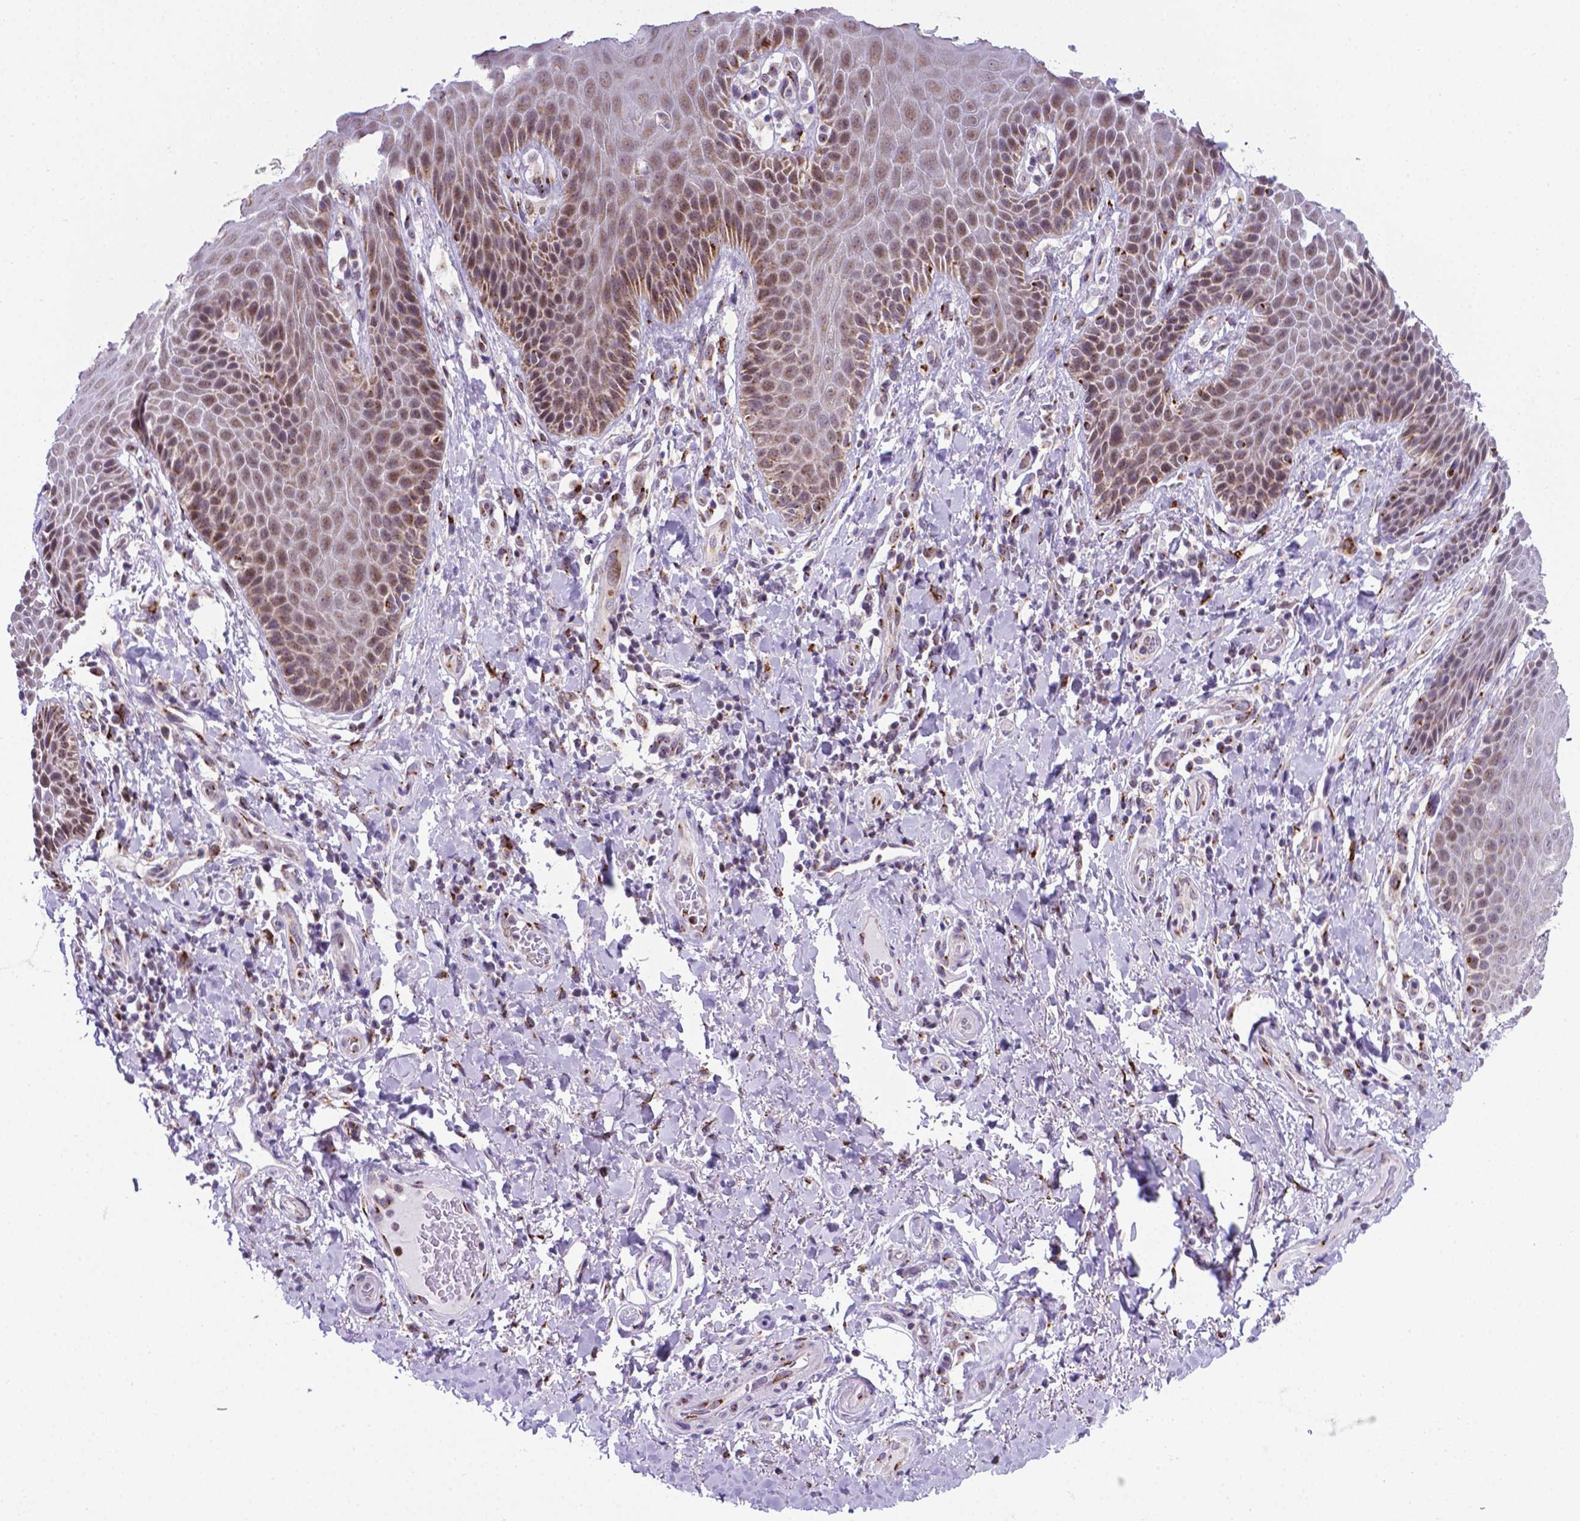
{"staining": {"intensity": "moderate", "quantity": "<25%", "location": "nuclear"}, "tissue": "skin", "cell_type": "Epidermal cells", "image_type": "normal", "snomed": [{"axis": "morphology", "description": "Normal tissue, NOS"}, {"axis": "topography", "description": "Anal"}, {"axis": "topography", "description": "Peripheral nerve tissue"}], "caption": "Immunohistochemical staining of unremarkable skin displays low levels of moderate nuclear positivity in about <25% of epidermal cells. (IHC, brightfield microscopy, high magnification).", "gene": "MRPL10", "patient": {"sex": "male", "age": 51}}